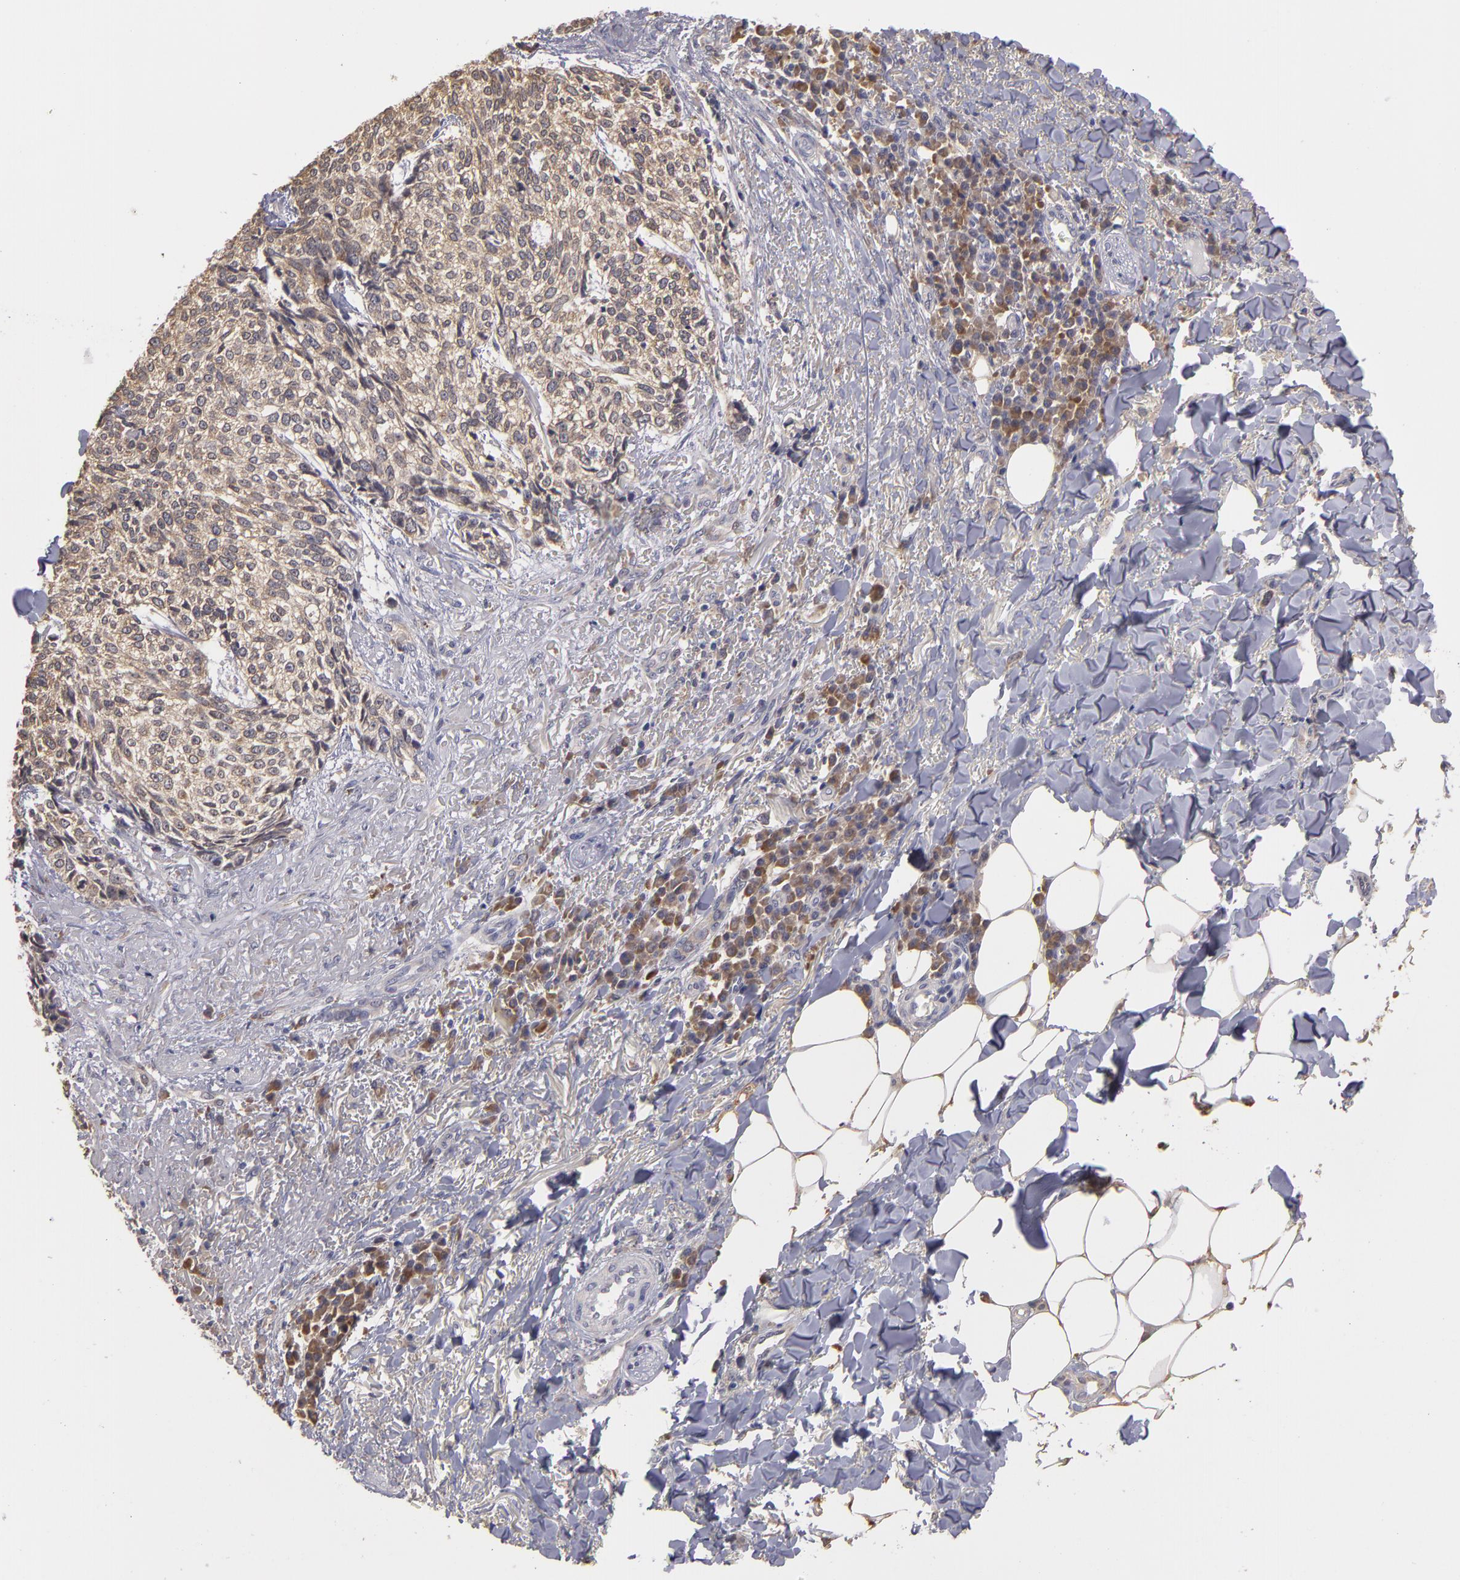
{"staining": {"intensity": "moderate", "quantity": ">75%", "location": "cytoplasmic/membranous"}, "tissue": "skin cancer", "cell_type": "Tumor cells", "image_type": "cancer", "snomed": [{"axis": "morphology", "description": "Basal cell carcinoma"}, {"axis": "topography", "description": "Skin"}], "caption": "Skin cancer was stained to show a protein in brown. There is medium levels of moderate cytoplasmic/membranous positivity in approximately >75% of tumor cells. Using DAB (brown) and hematoxylin (blue) stains, captured at high magnification using brightfield microscopy.", "gene": "MTHFD1", "patient": {"sex": "female", "age": 89}}